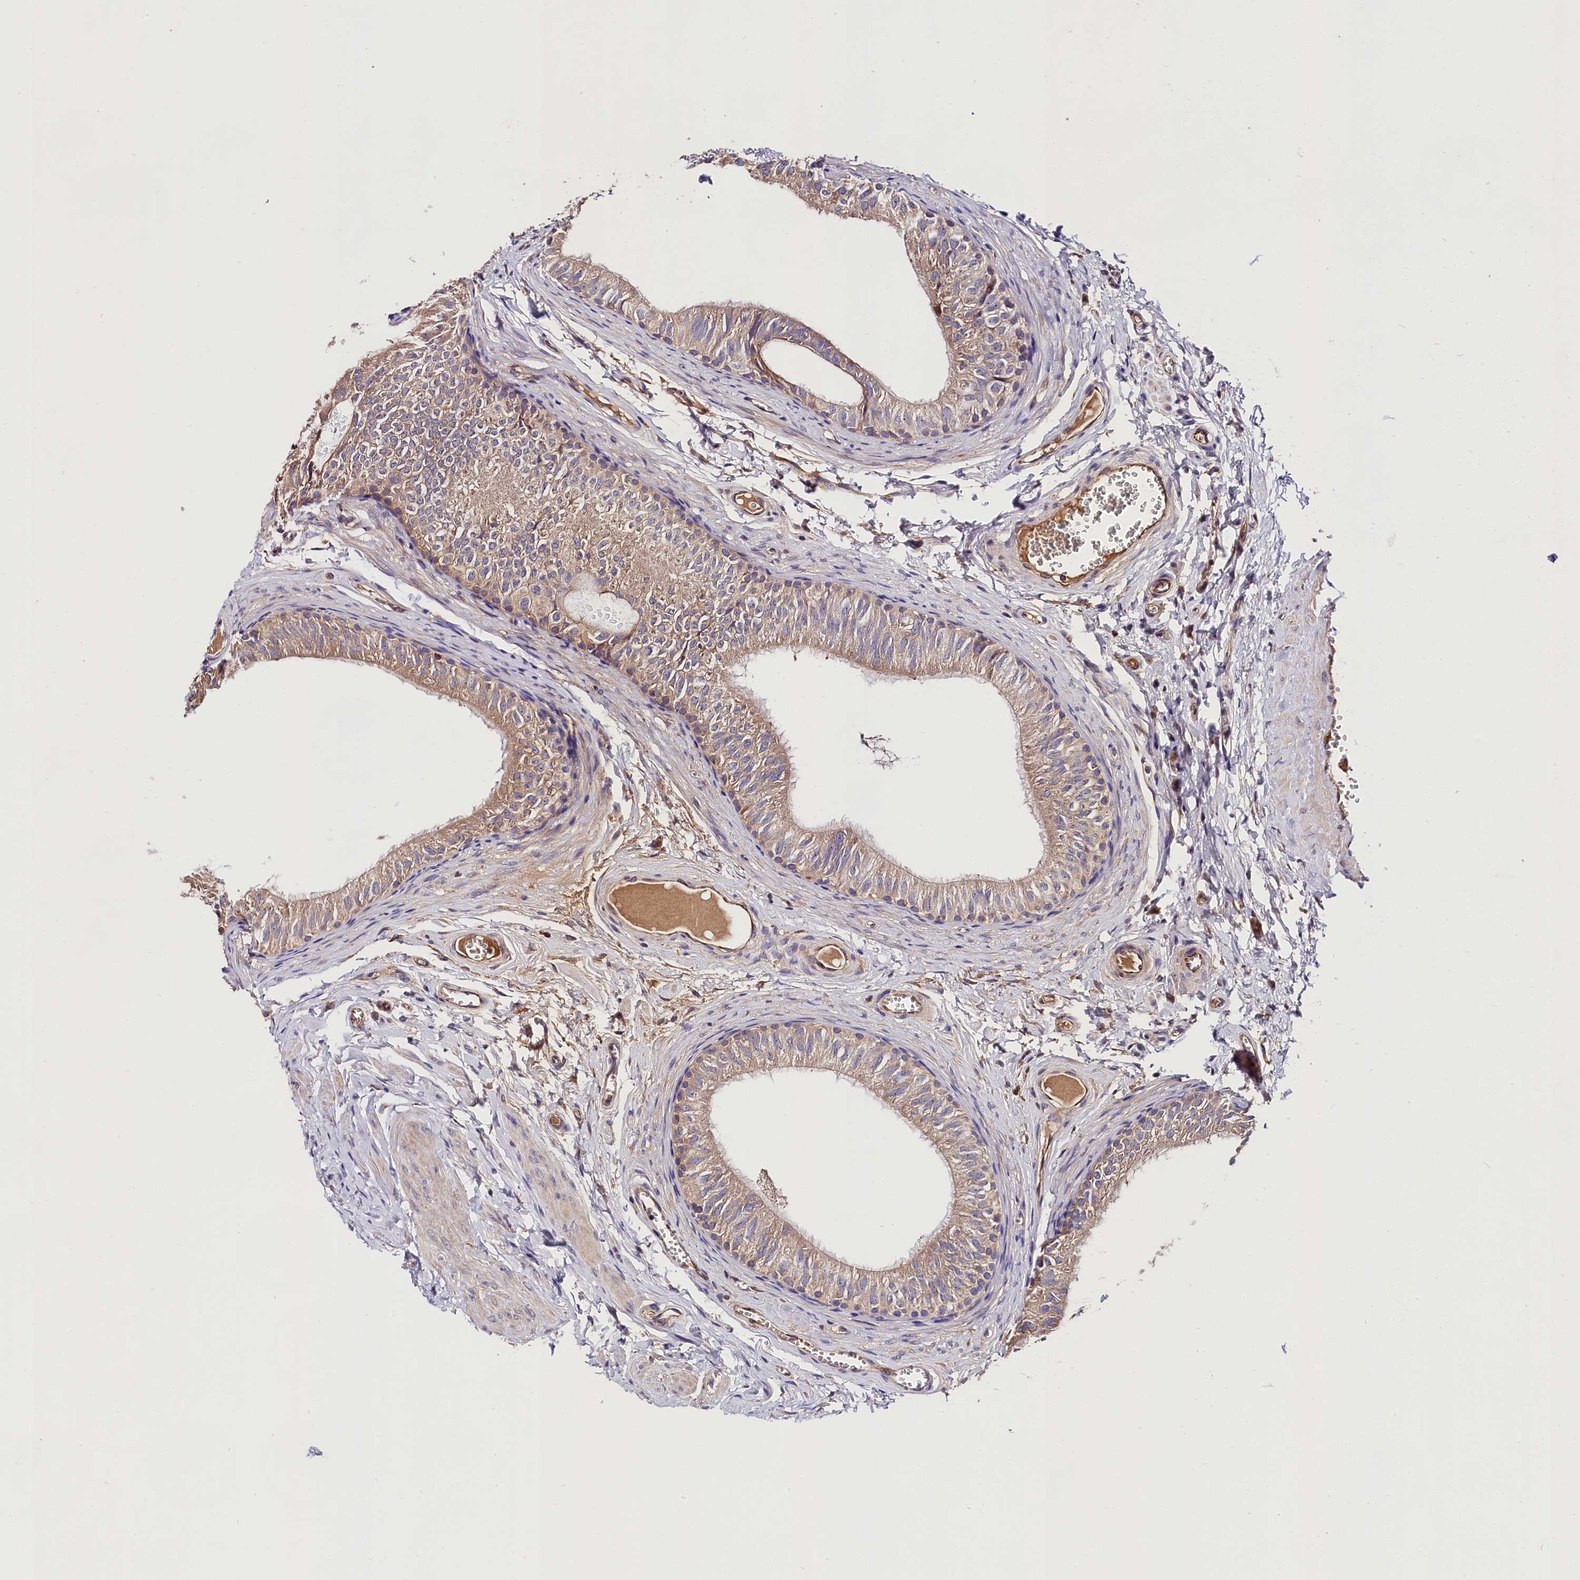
{"staining": {"intensity": "weak", "quantity": "25%-75%", "location": "cytoplasmic/membranous"}, "tissue": "epididymis", "cell_type": "Glandular cells", "image_type": "normal", "snomed": [{"axis": "morphology", "description": "Normal tissue, NOS"}, {"axis": "topography", "description": "Epididymis"}], "caption": "Immunohistochemistry (DAB (3,3'-diaminobenzidine)) staining of unremarkable human epididymis reveals weak cytoplasmic/membranous protein positivity in about 25%-75% of glandular cells. (DAB = brown stain, brightfield microscopy at high magnification).", "gene": "SPG11", "patient": {"sex": "male", "age": 42}}